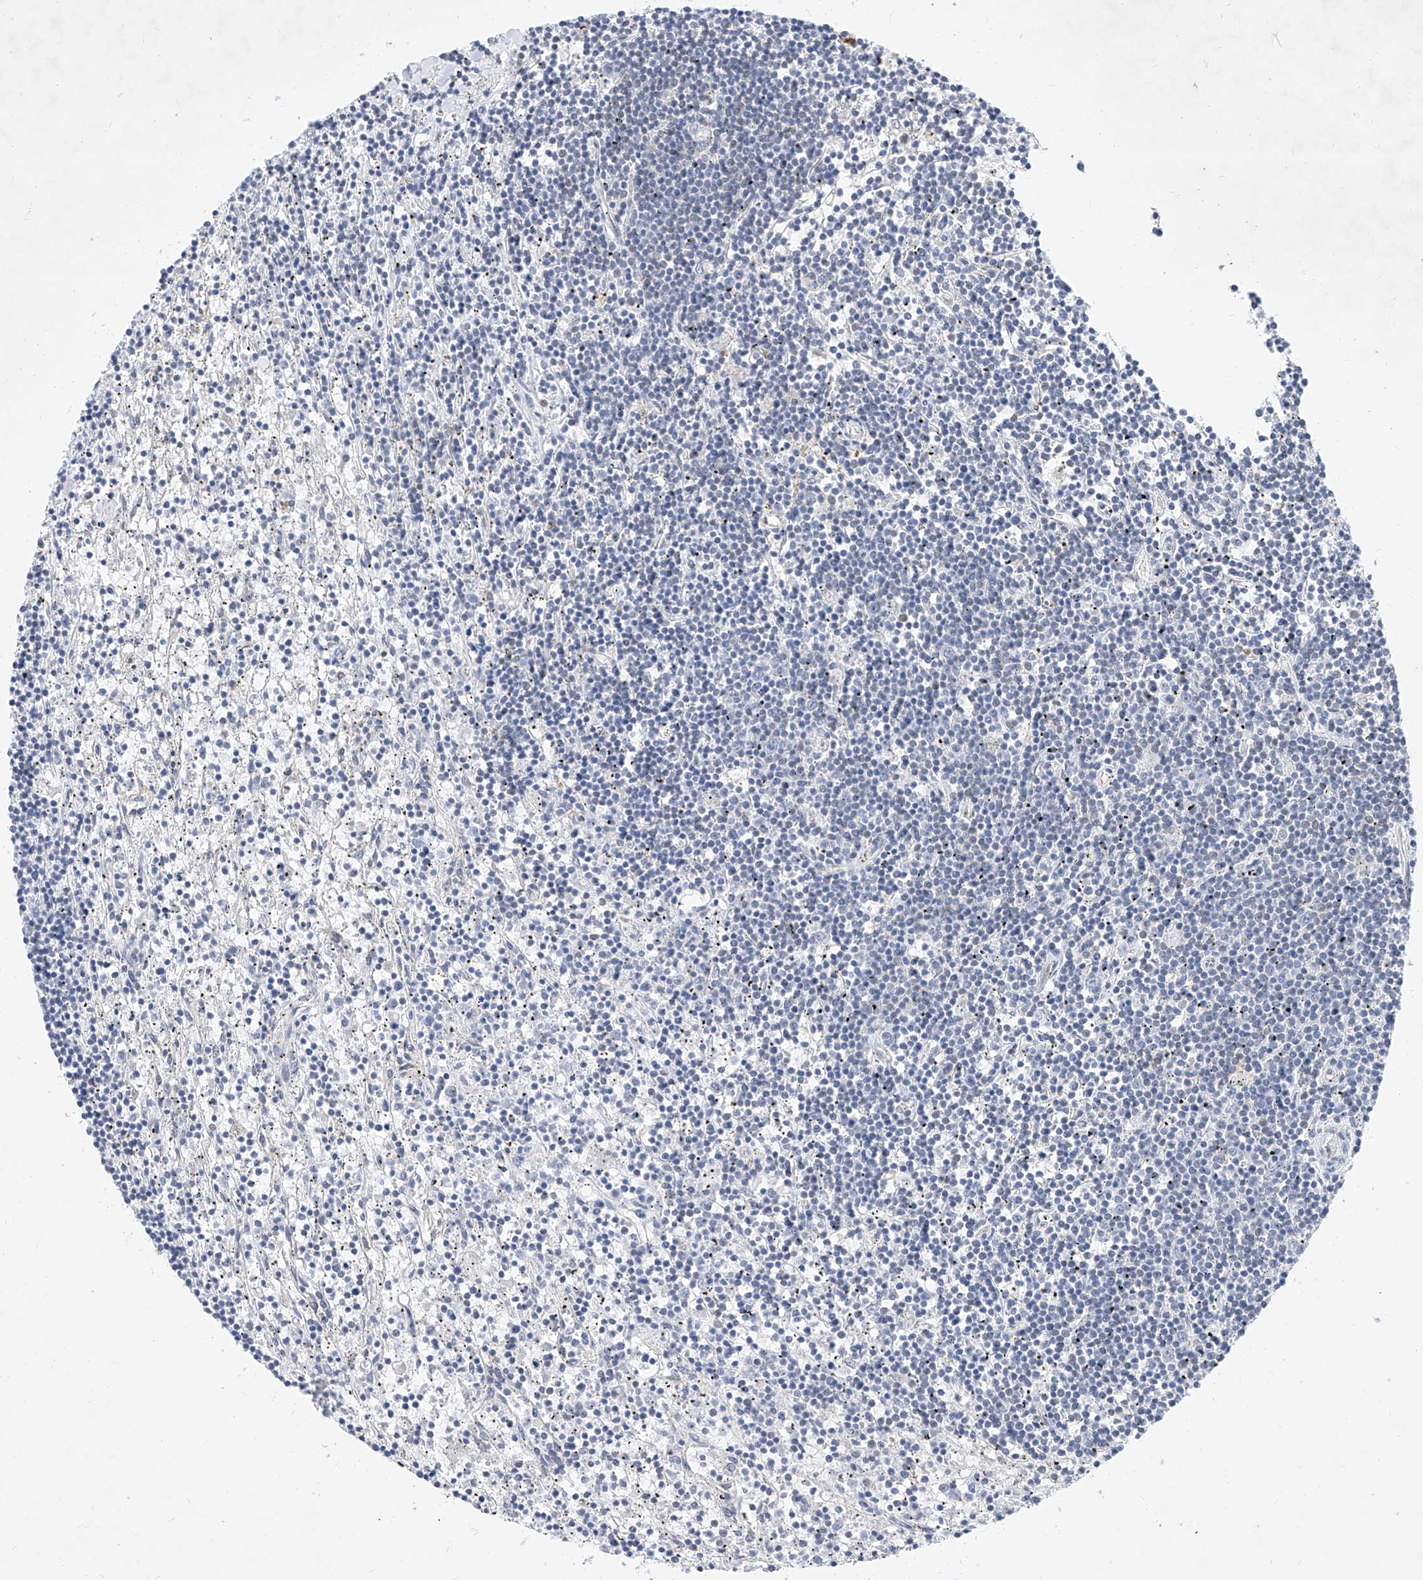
{"staining": {"intensity": "negative", "quantity": "none", "location": "none"}, "tissue": "lymphoma", "cell_type": "Tumor cells", "image_type": "cancer", "snomed": [{"axis": "morphology", "description": "Malignant lymphoma, non-Hodgkin's type, Low grade"}, {"axis": "topography", "description": "Spleen"}], "caption": "IHC histopathology image of neoplastic tissue: human lymphoma stained with DAB reveals no significant protein expression in tumor cells. (DAB IHC visualized using brightfield microscopy, high magnification).", "gene": "MX2", "patient": {"sex": "male", "age": 76}}